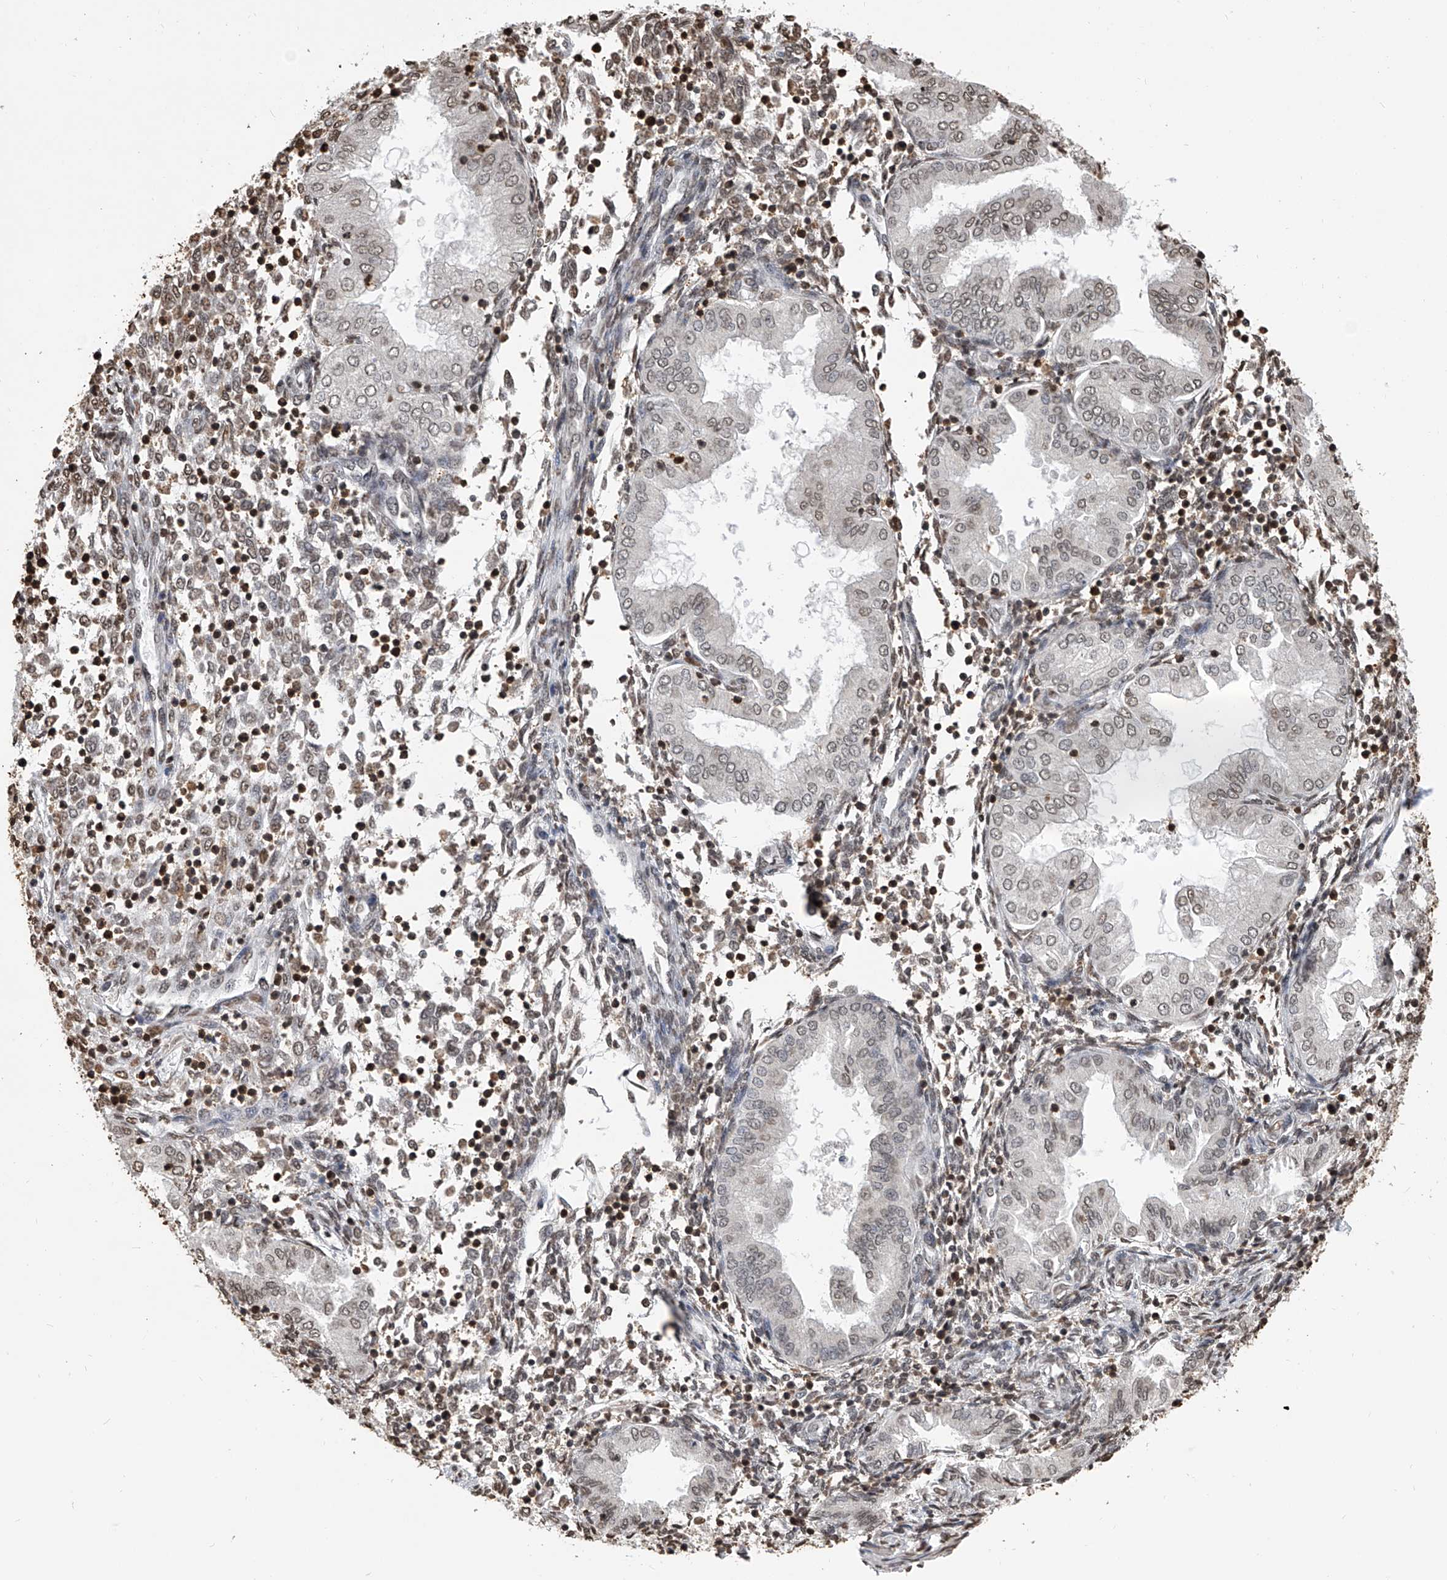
{"staining": {"intensity": "weak", "quantity": "<25%", "location": "nuclear"}, "tissue": "endometrium", "cell_type": "Cells in endometrial stroma", "image_type": "normal", "snomed": [{"axis": "morphology", "description": "Normal tissue, NOS"}, {"axis": "topography", "description": "Endometrium"}], "caption": "IHC of normal human endometrium reveals no expression in cells in endometrial stroma.", "gene": "CFAP410", "patient": {"sex": "female", "age": 53}}